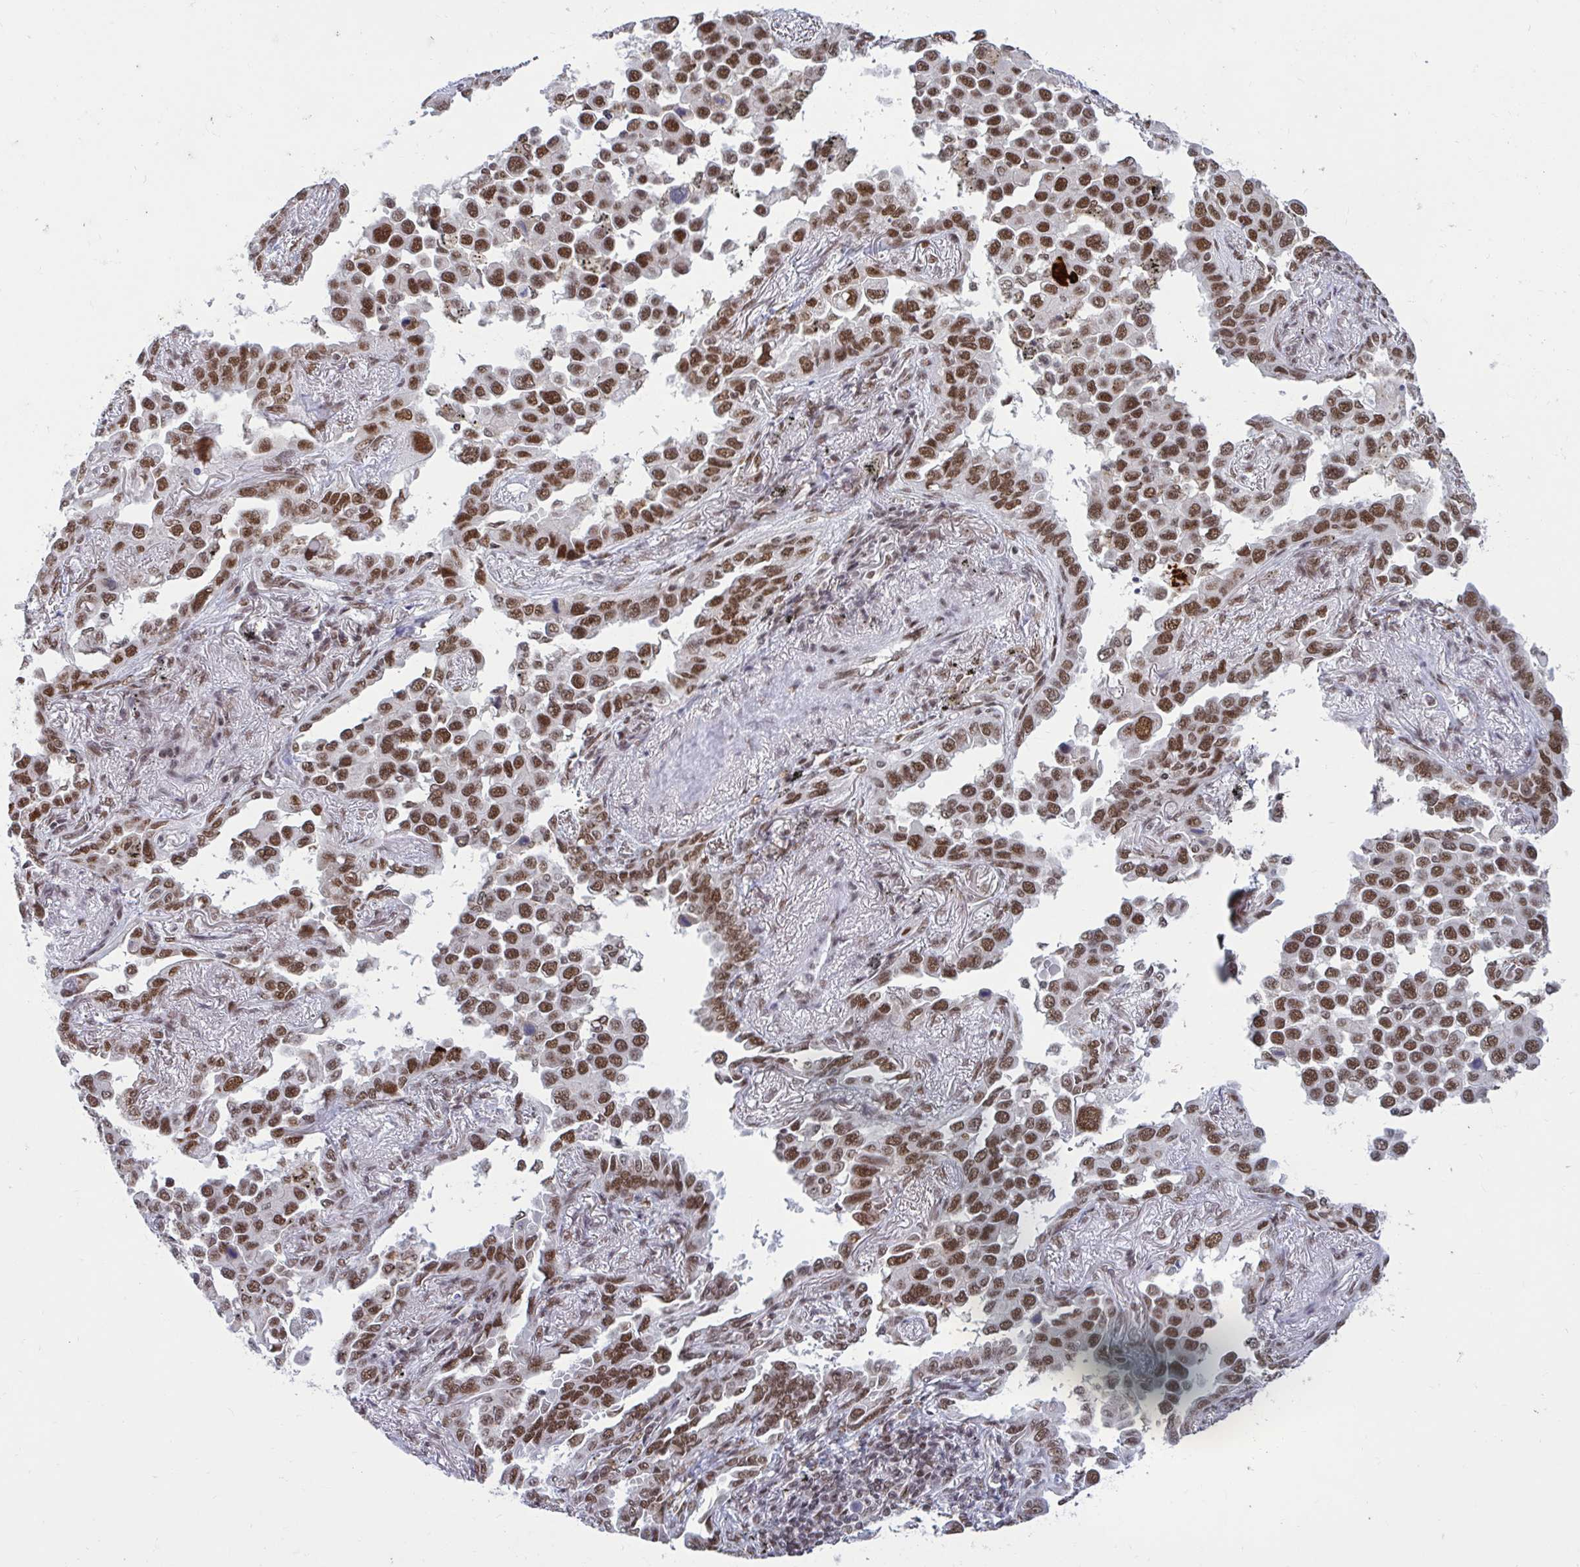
{"staining": {"intensity": "moderate", "quantity": ">75%", "location": "nuclear"}, "tissue": "lung cancer", "cell_type": "Tumor cells", "image_type": "cancer", "snomed": [{"axis": "morphology", "description": "Adenocarcinoma, NOS"}, {"axis": "topography", "description": "Lung"}], "caption": "The image displays a brown stain indicating the presence of a protein in the nuclear of tumor cells in lung adenocarcinoma. (DAB IHC with brightfield microscopy, high magnification).", "gene": "PHF10", "patient": {"sex": "male", "age": 67}}